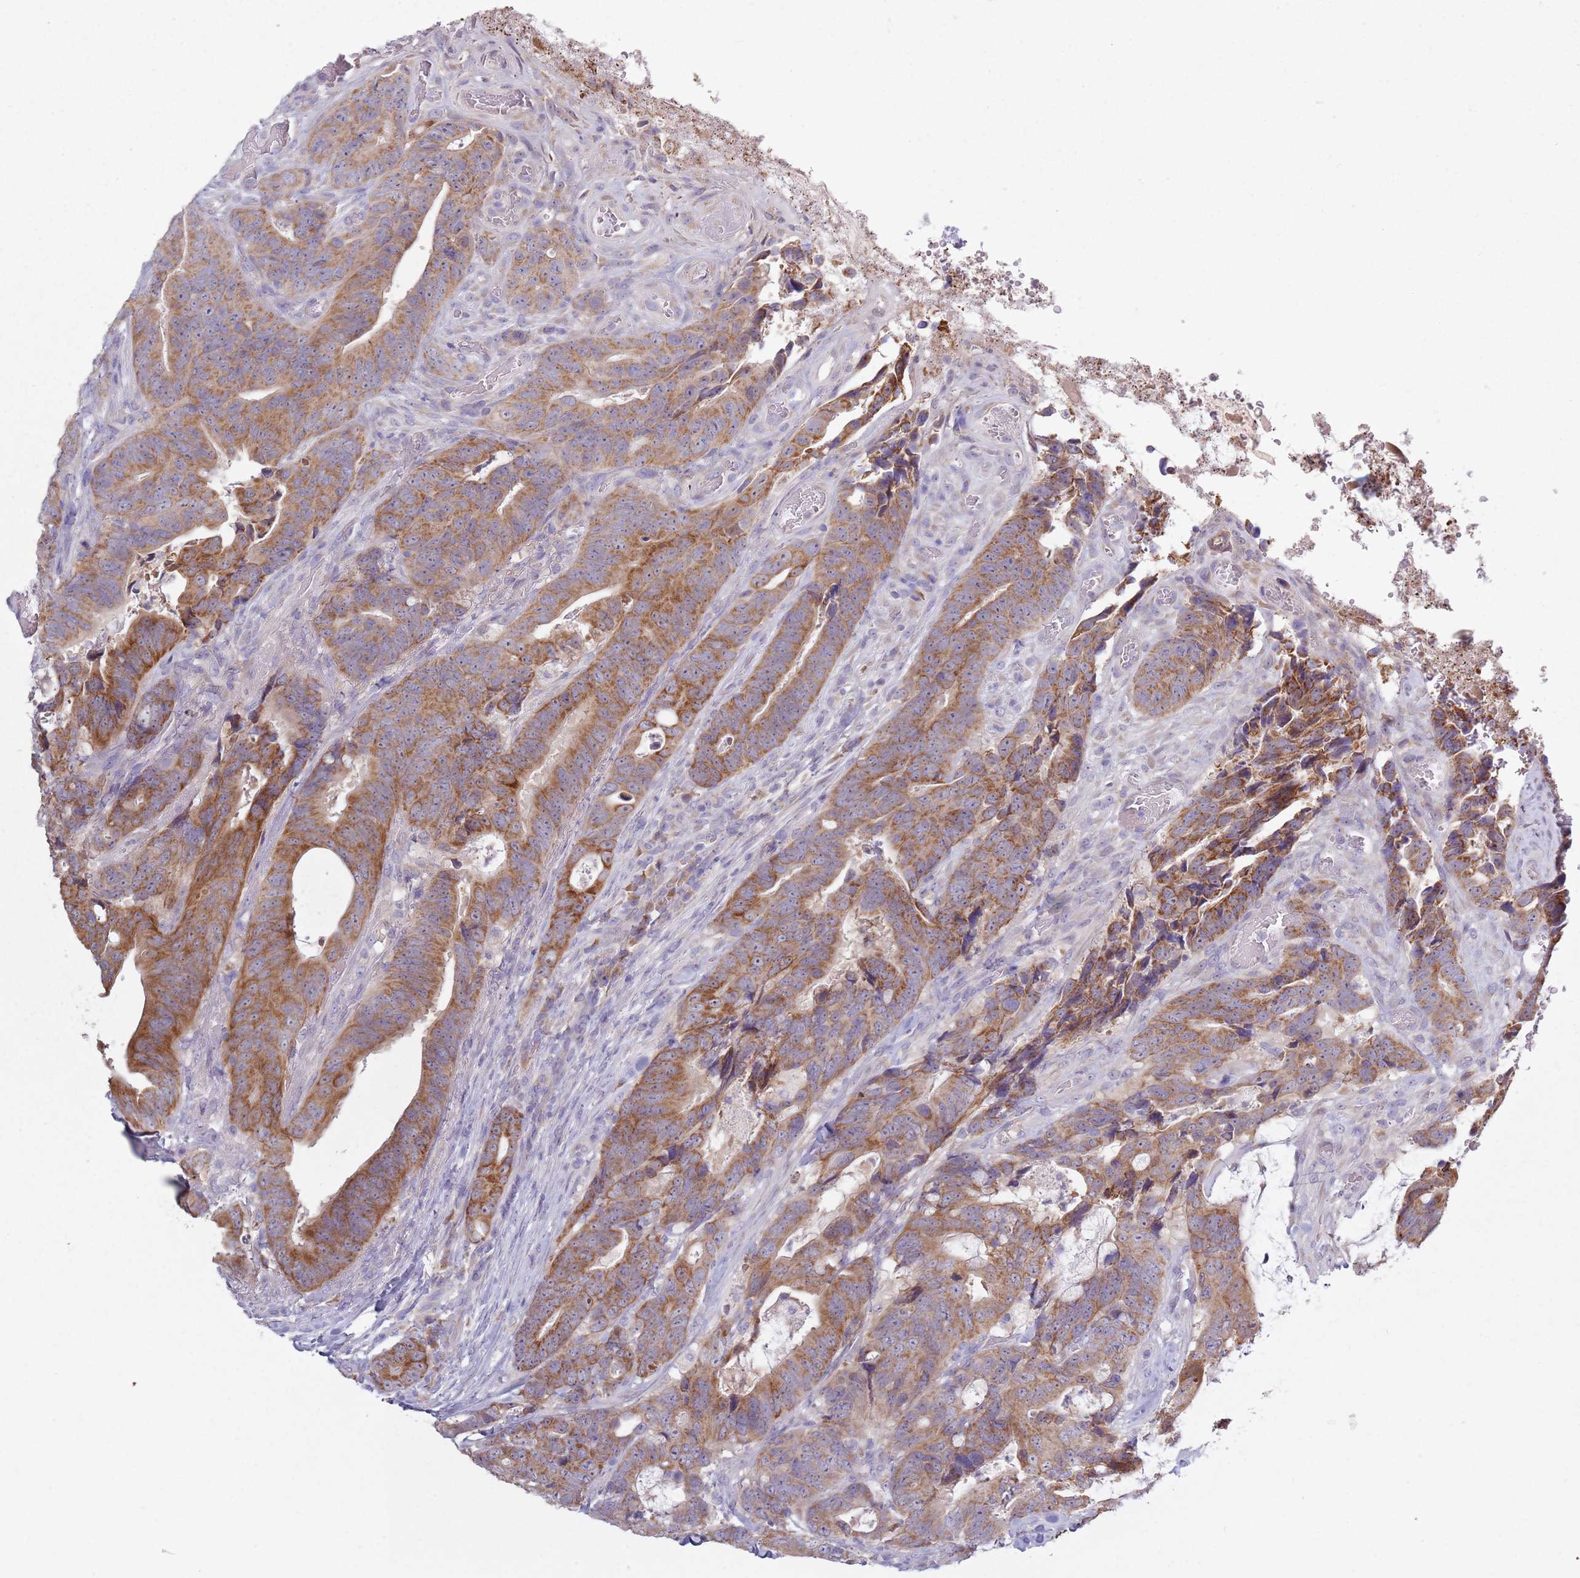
{"staining": {"intensity": "moderate", "quantity": ">75%", "location": "cytoplasmic/membranous"}, "tissue": "colorectal cancer", "cell_type": "Tumor cells", "image_type": "cancer", "snomed": [{"axis": "morphology", "description": "Adenocarcinoma, NOS"}, {"axis": "topography", "description": "Colon"}], "caption": "A histopathology image of adenocarcinoma (colorectal) stained for a protein demonstrates moderate cytoplasmic/membranous brown staining in tumor cells.", "gene": "COQ5", "patient": {"sex": "female", "age": 82}}